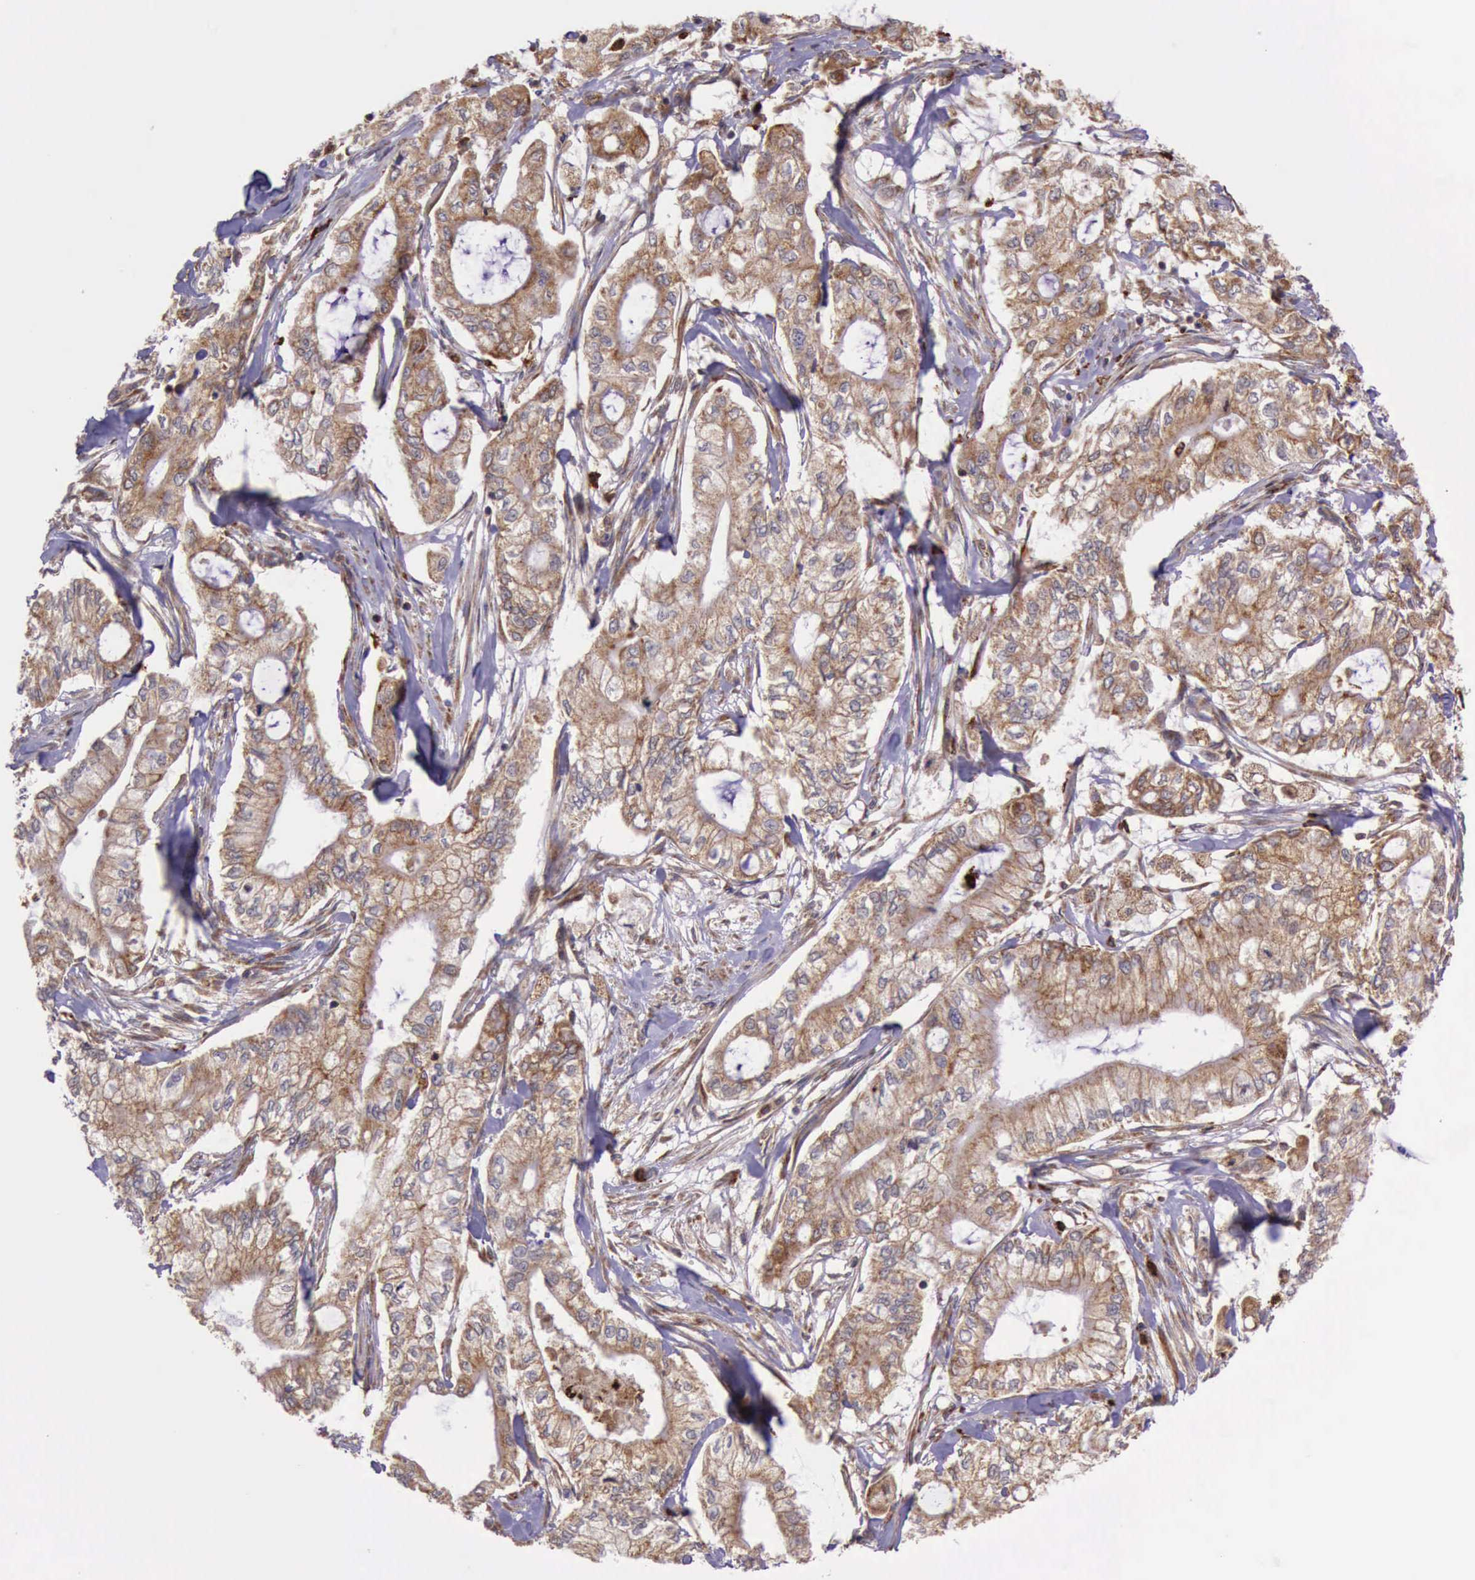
{"staining": {"intensity": "moderate", "quantity": "25%-75%", "location": "cytoplasmic/membranous"}, "tissue": "pancreatic cancer", "cell_type": "Tumor cells", "image_type": "cancer", "snomed": [{"axis": "morphology", "description": "Adenocarcinoma, NOS"}, {"axis": "topography", "description": "Pancreas"}], "caption": "Protein staining of adenocarcinoma (pancreatic) tissue demonstrates moderate cytoplasmic/membranous staining in about 25%-75% of tumor cells.", "gene": "ARMCX3", "patient": {"sex": "male", "age": 79}}